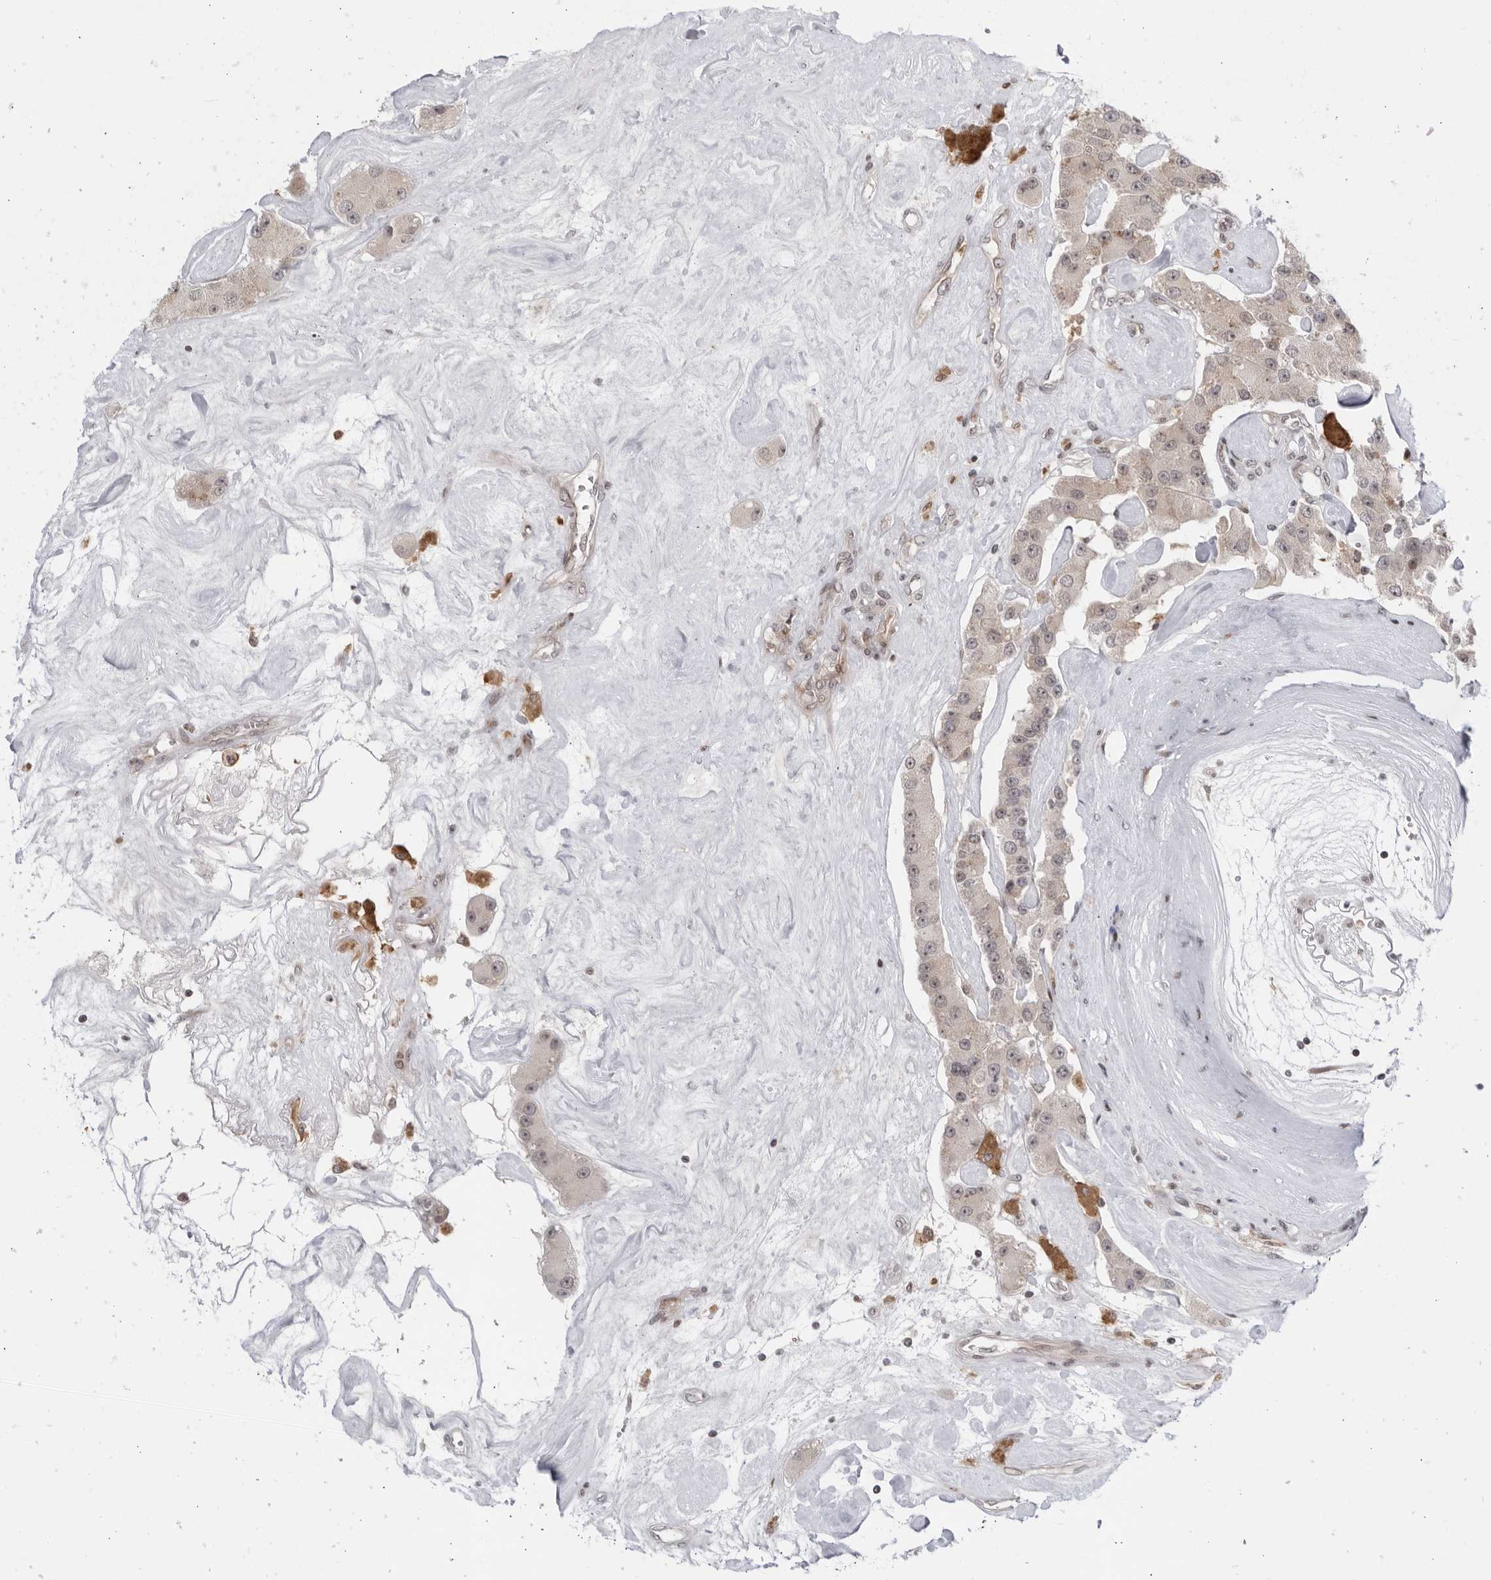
{"staining": {"intensity": "negative", "quantity": "none", "location": "none"}, "tissue": "carcinoid", "cell_type": "Tumor cells", "image_type": "cancer", "snomed": [{"axis": "morphology", "description": "Carcinoid, malignant, NOS"}, {"axis": "topography", "description": "Pancreas"}], "caption": "Tumor cells show no significant expression in malignant carcinoid.", "gene": "DTL", "patient": {"sex": "male", "age": 41}}